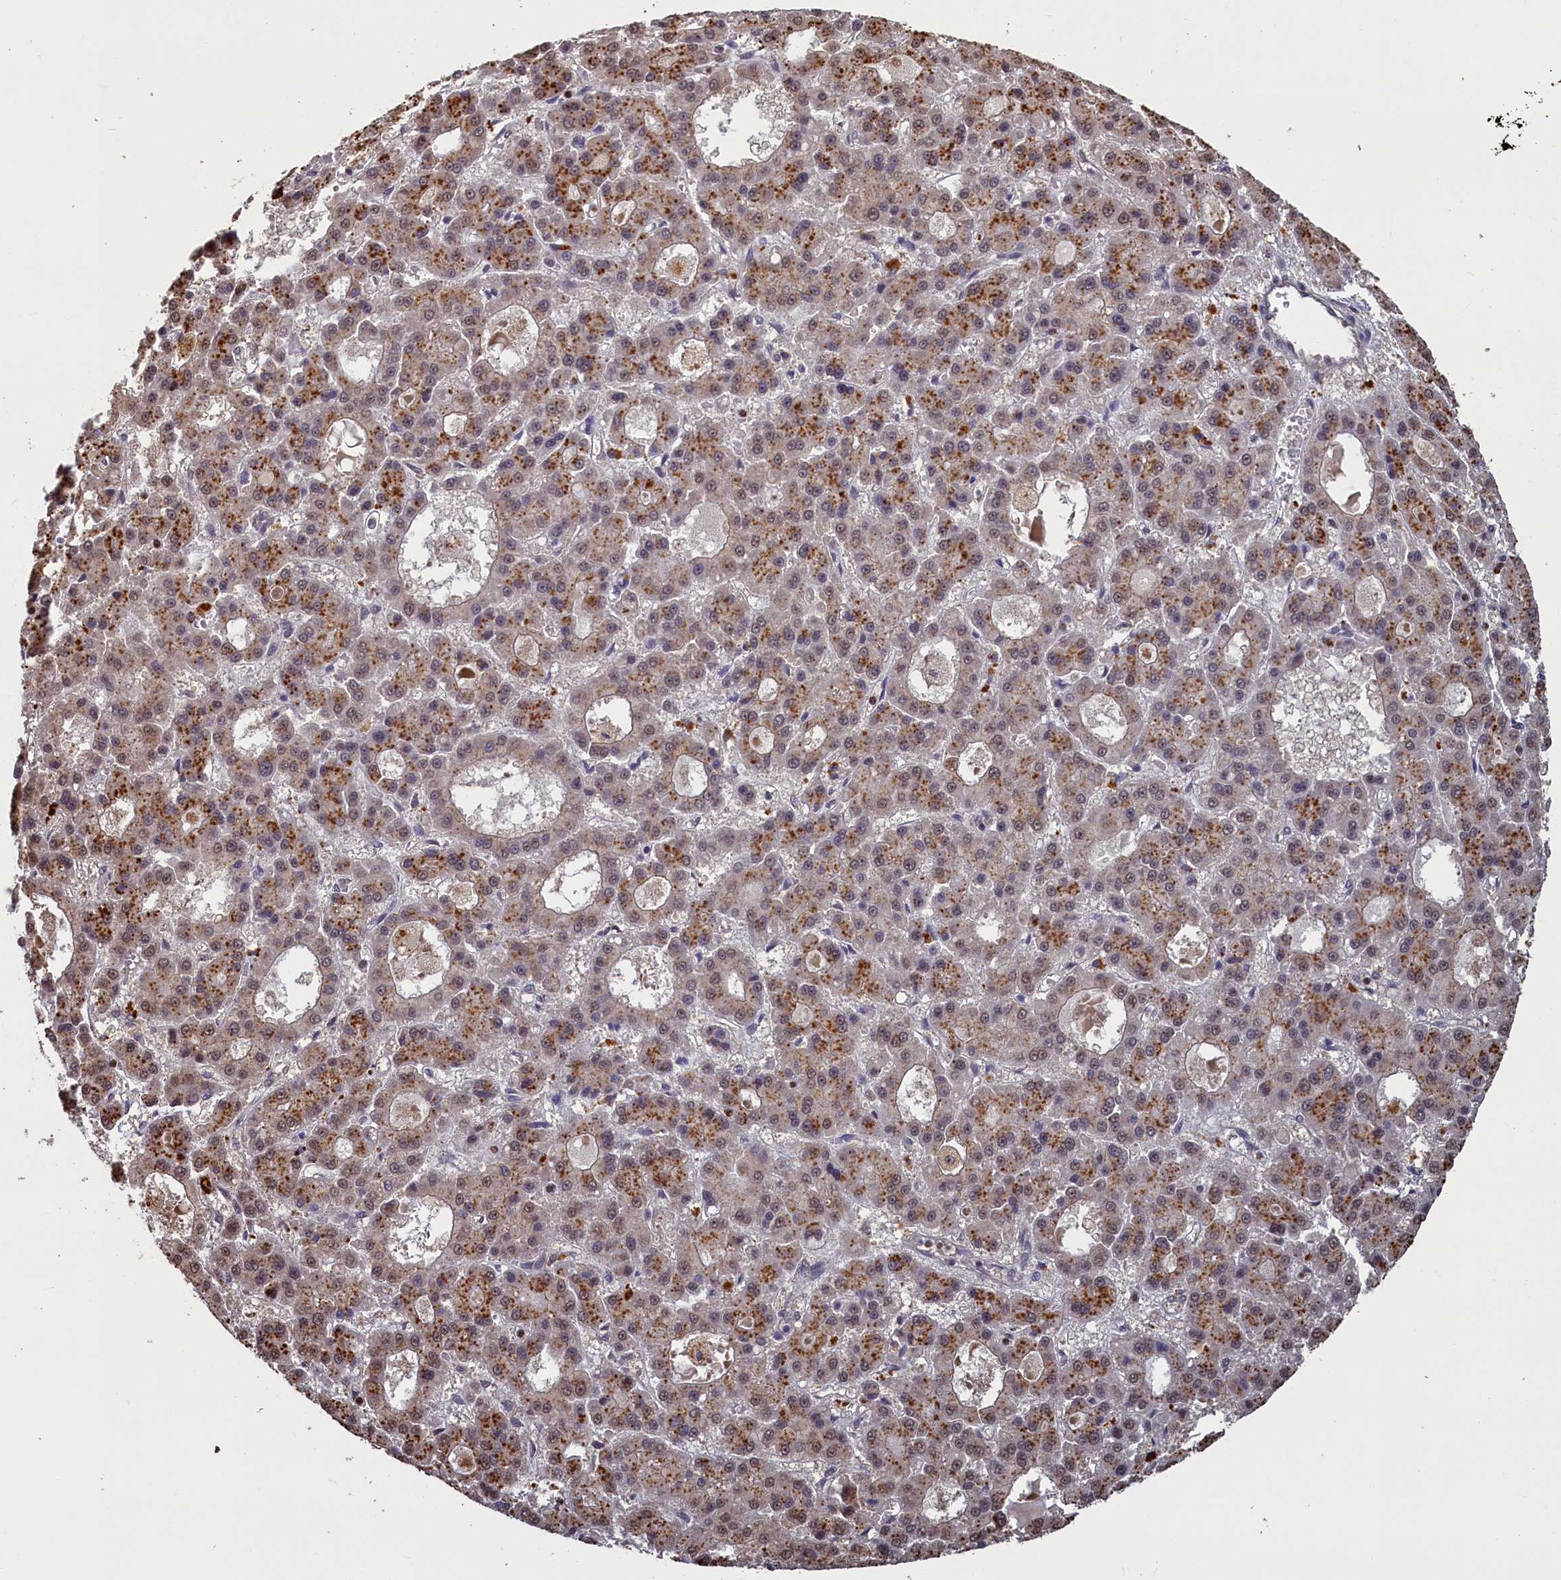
{"staining": {"intensity": "moderate", "quantity": "25%-75%", "location": "cytoplasmic/membranous,nuclear"}, "tissue": "liver cancer", "cell_type": "Tumor cells", "image_type": "cancer", "snomed": [{"axis": "morphology", "description": "Carcinoma, Hepatocellular, NOS"}, {"axis": "topography", "description": "Liver"}], "caption": "Tumor cells show medium levels of moderate cytoplasmic/membranous and nuclear positivity in approximately 25%-75% of cells in human liver cancer. Immunohistochemistry (ihc) stains the protein of interest in brown and the nuclei are stained blue.", "gene": "UCHL3", "patient": {"sex": "male", "age": 70}}